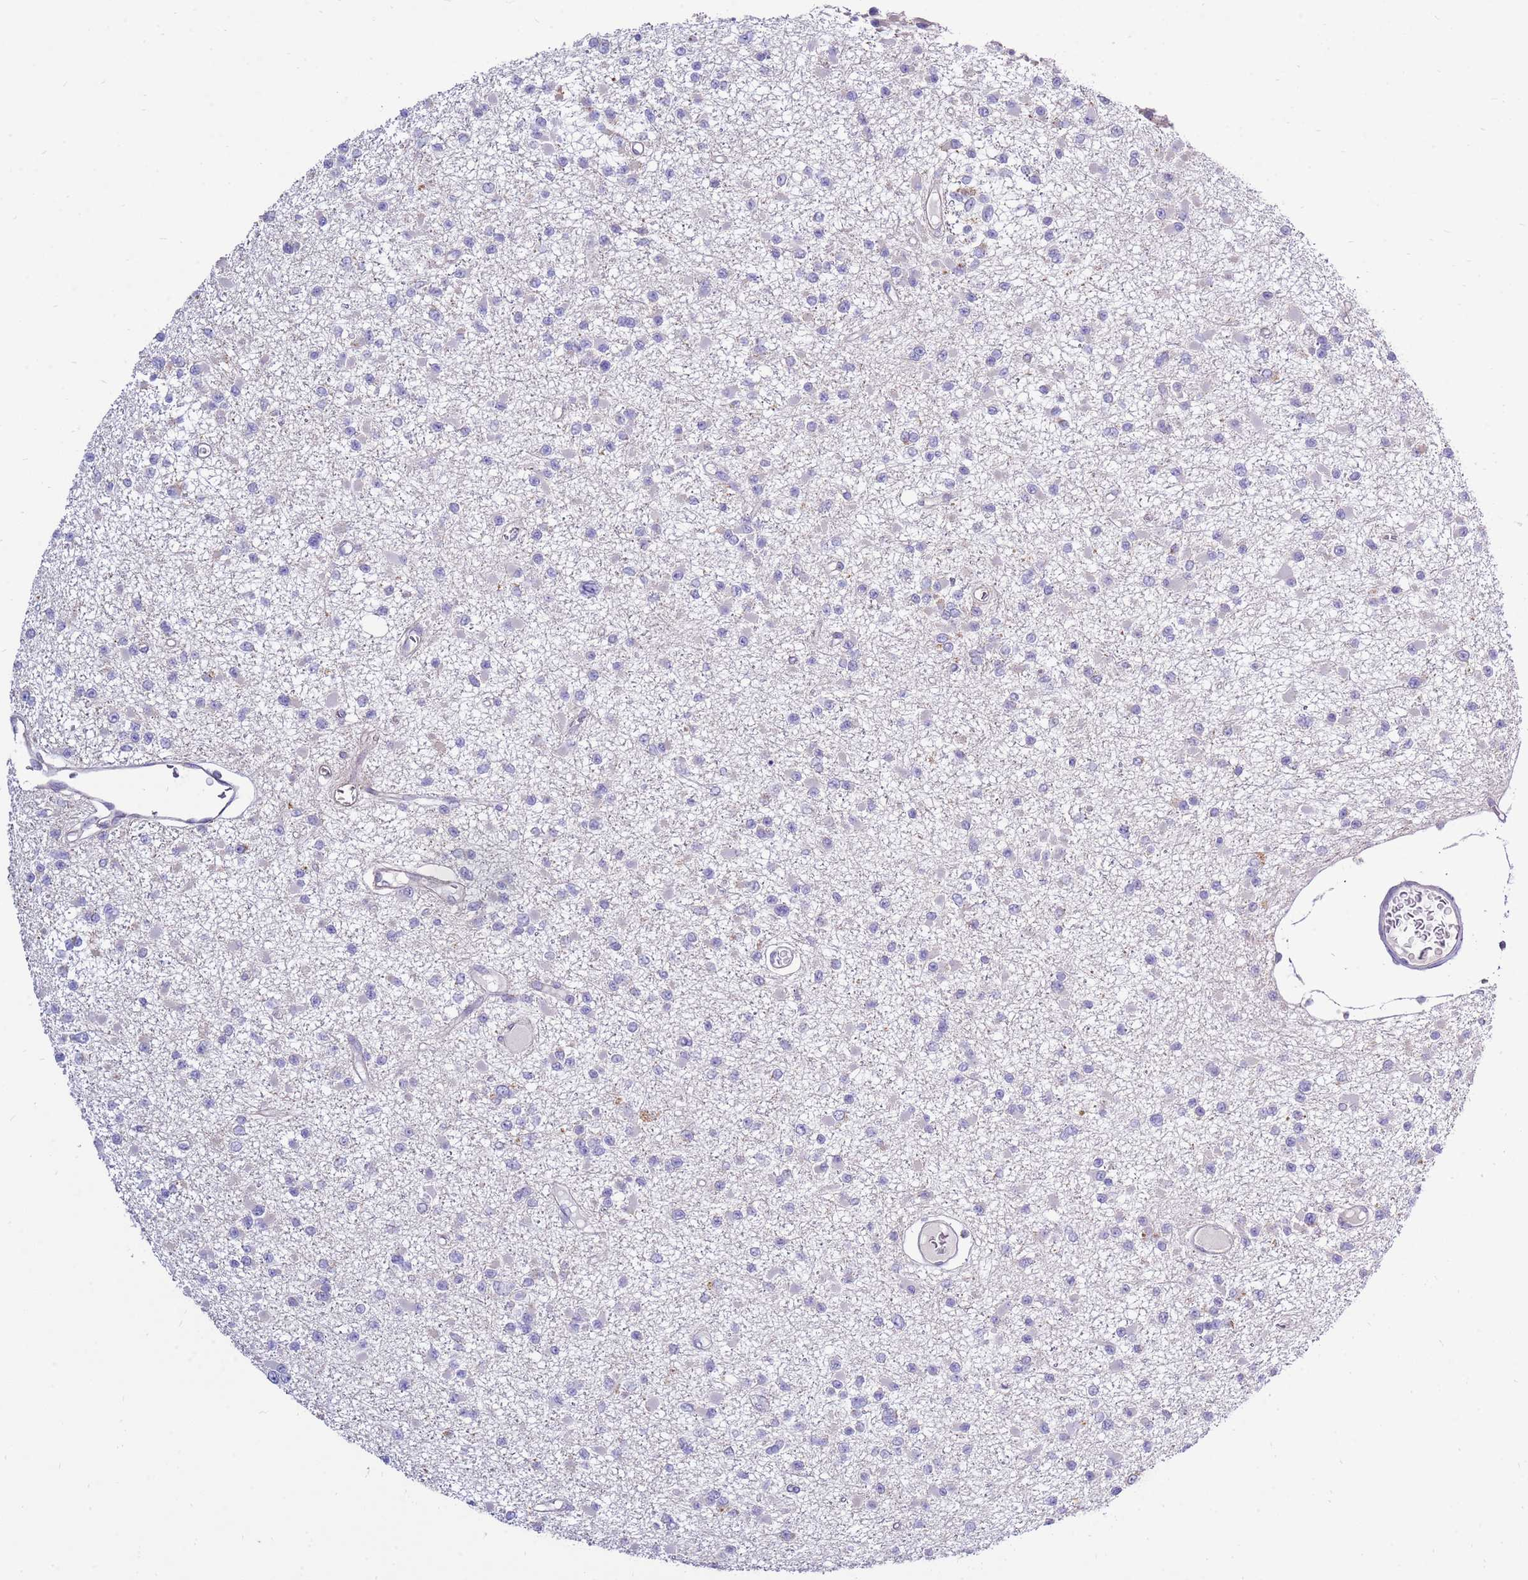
{"staining": {"intensity": "negative", "quantity": "none", "location": "none"}, "tissue": "glioma", "cell_type": "Tumor cells", "image_type": "cancer", "snomed": [{"axis": "morphology", "description": "Glioma, malignant, Low grade"}, {"axis": "topography", "description": "Brain"}], "caption": "IHC image of malignant glioma (low-grade) stained for a protein (brown), which demonstrates no staining in tumor cells.", "gene": "IGF1R", "patient": {"sex": "female", "age": 22}}